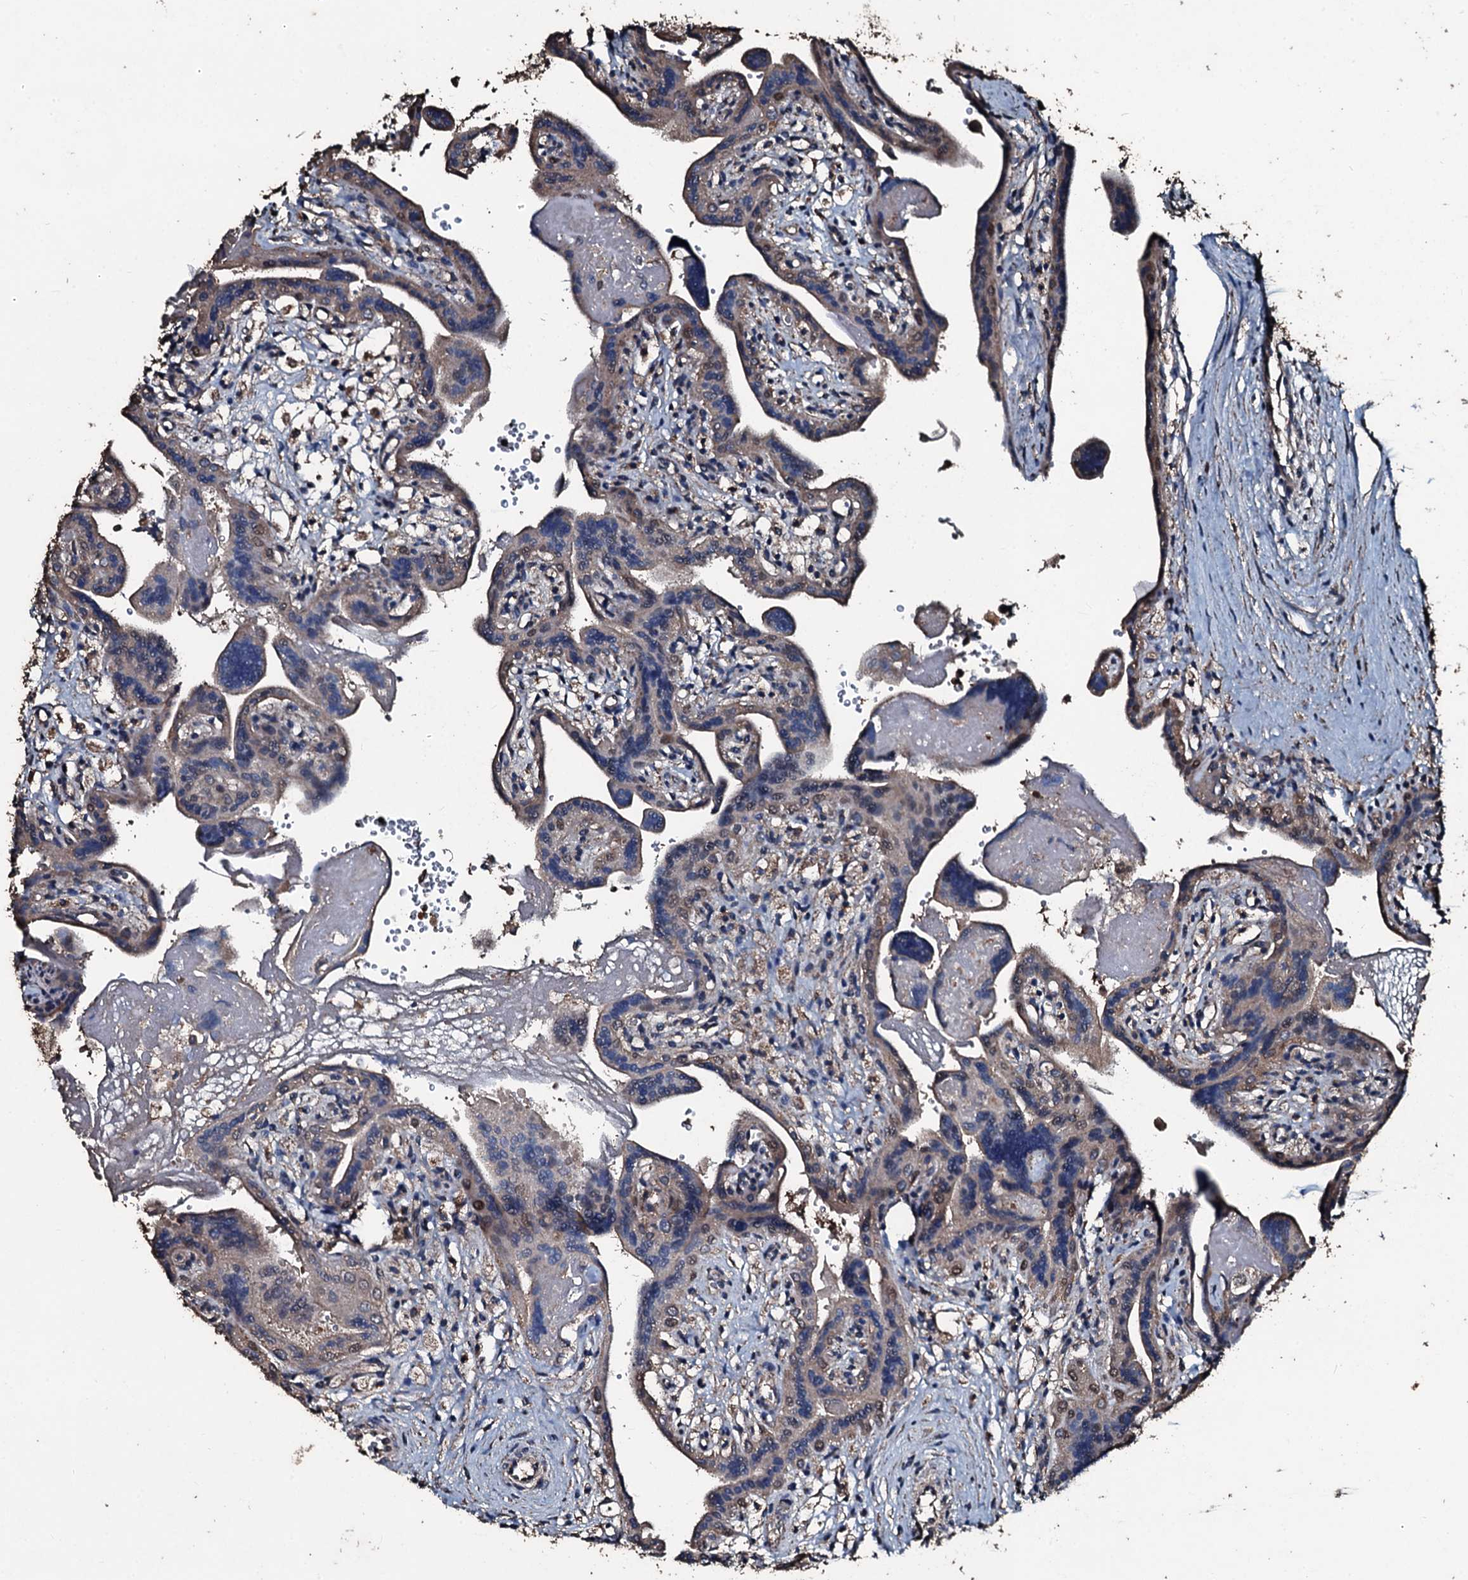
{"staining": {"intensity": "weak", "quantity": "25%-75%", "location": "cytoplasmic/membranous"}, "tissue": "placenta", "cell_type": "Trophoblastic cells", "image_type": "normal", "snomed": [{"axis": "morphology", "description": "Normal tissue, NOS"}, {"axis": "topography", "description": "Placenta"}], "caption": "Immunohistochemistry image of normal placenta stained for a protein (brown), which demonstrates low levels of weak cytoplasmic/membranous expression in approximately 25%-75% of trophoblastic cells.", "gene": "FAAP24", "patient": {"sex": "female", "age": 37}}